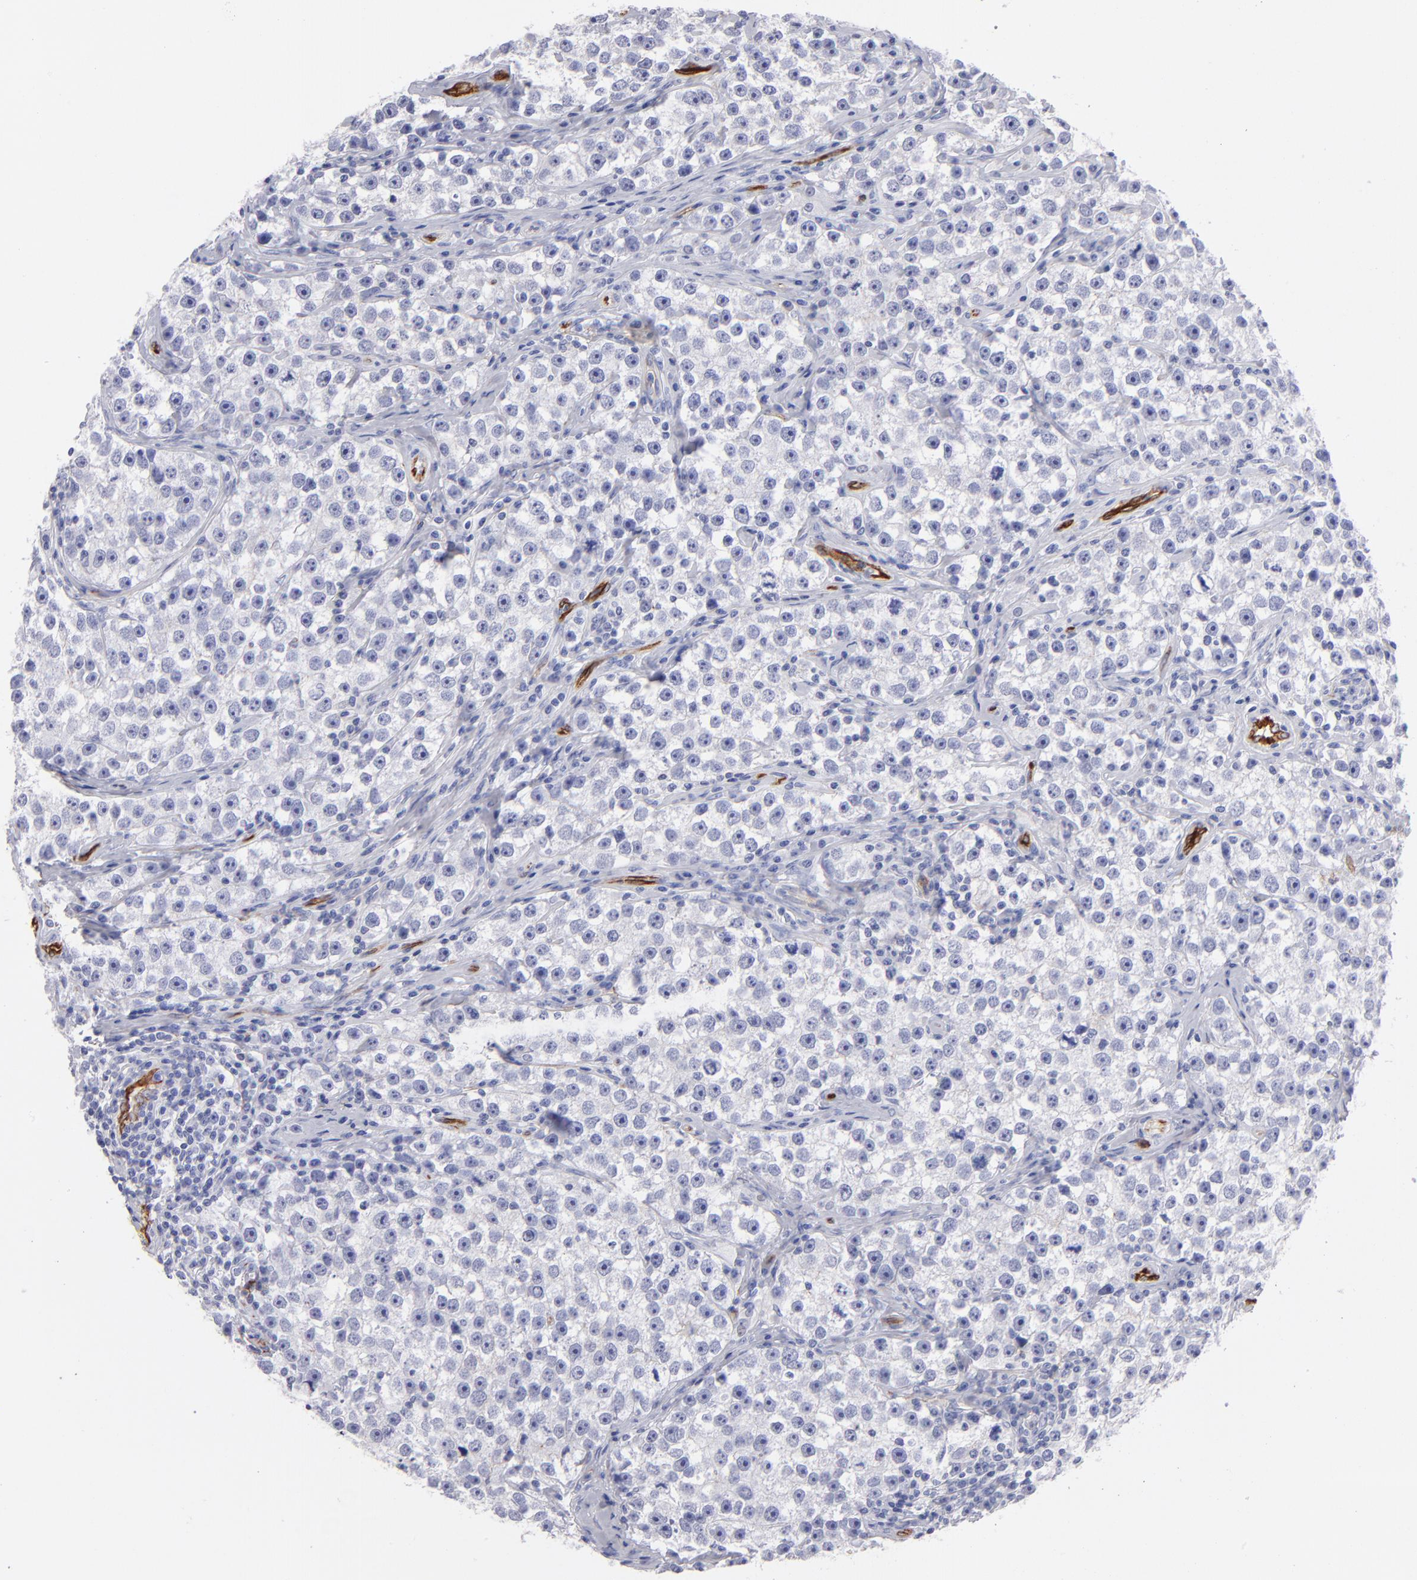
{"staining": {"intensity": "negative", "quantity": "none", "location": "none"}, "tissue": "testis cancer", "cell_type": "Tumor cells", "image_type": "cancer", "snomed": [{"axis": "morphology", "description": "Seminoma, NOS"}, {"axis": "topography", "description": "Testis"}], "caption": "High magnification brightfield microscopy of testis seminoma stained with DAB (3,3'-diaminobenzidine) (brown) and counterstained with hematoxylin (blue): tumor cells show no significant positivity.", "gene": "AHNAK2", "patient": {"sex": "male", "age": 32}}